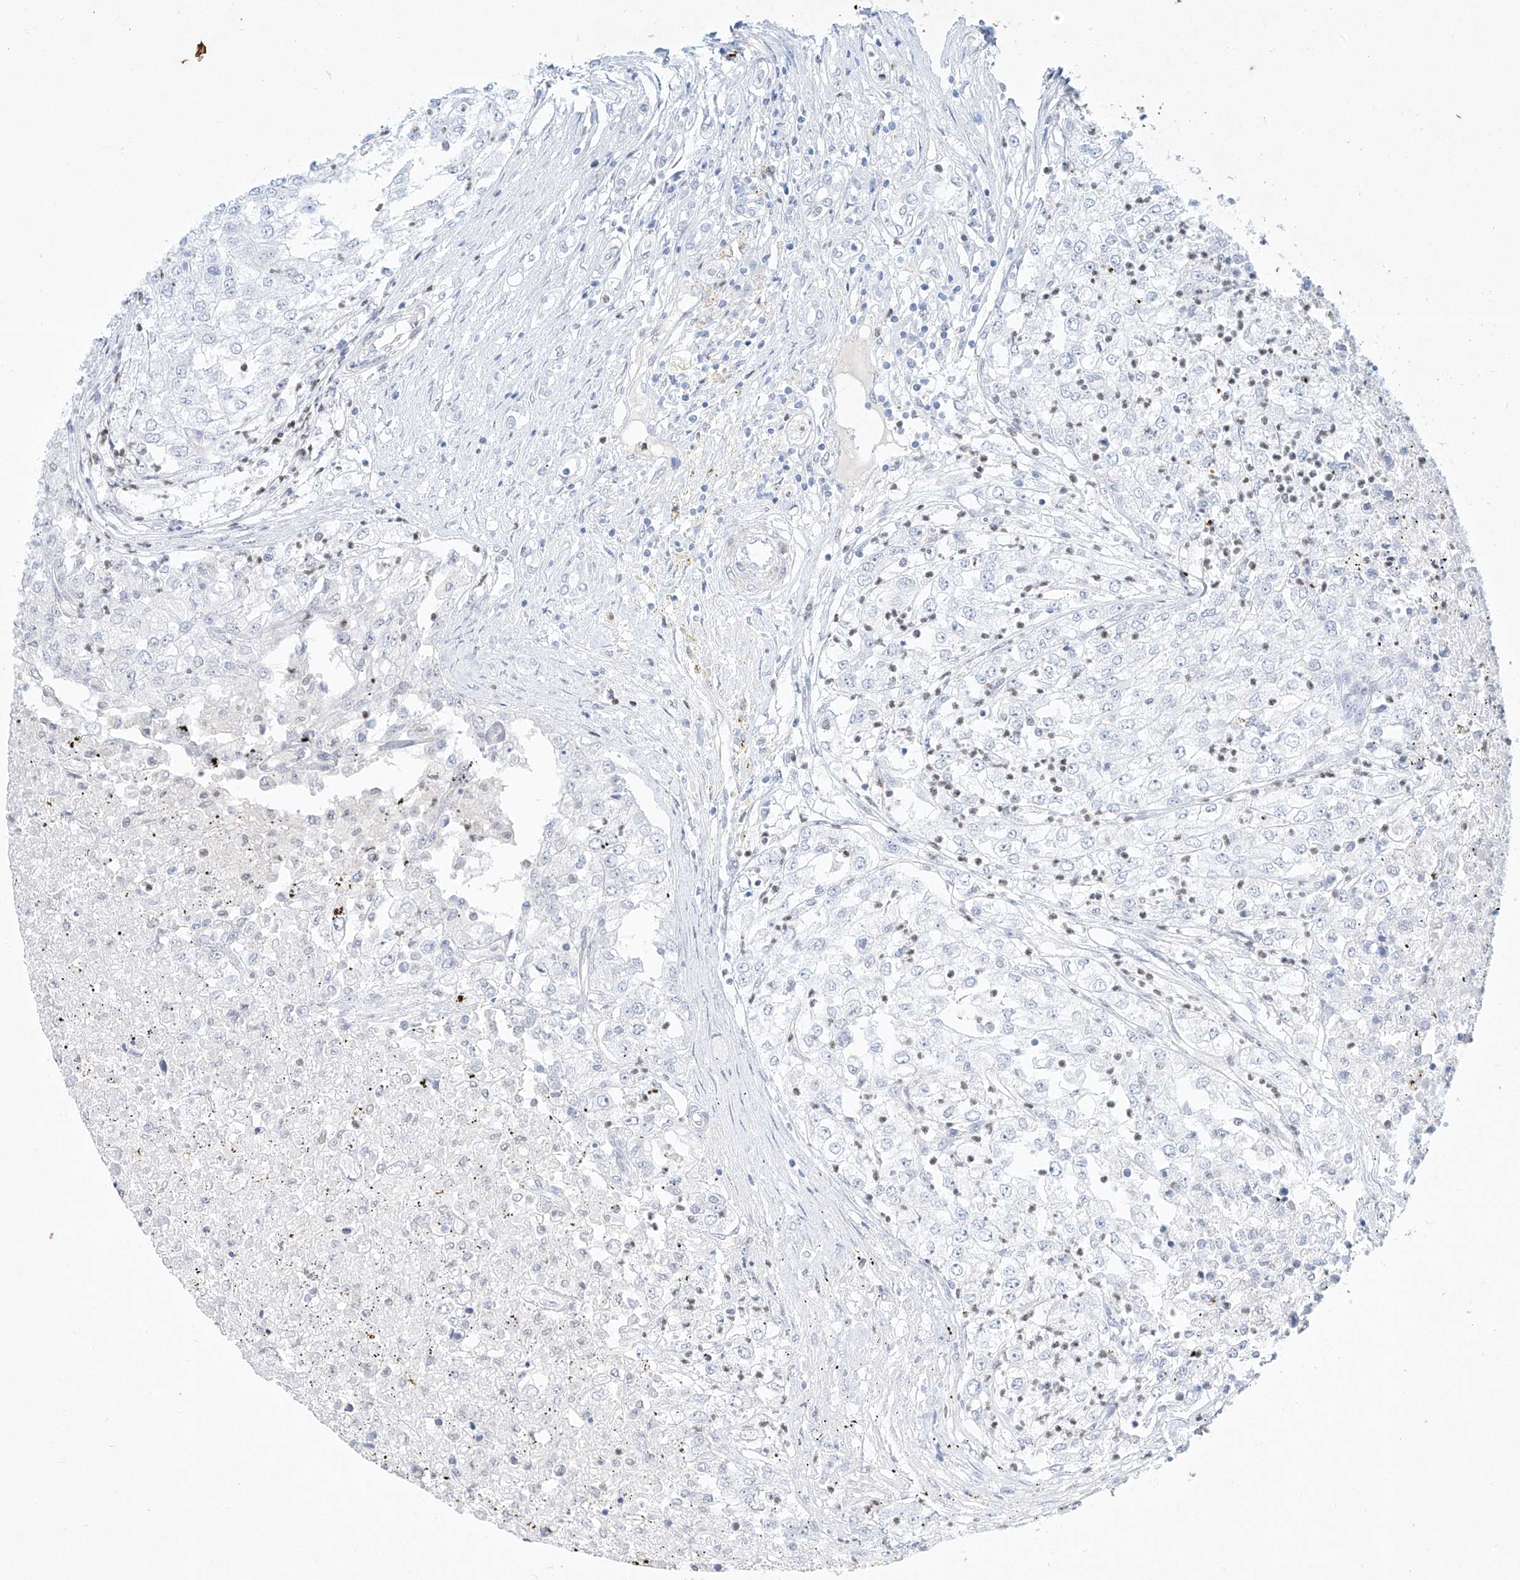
{"staining": {"intensity": "negative", "quantity": "none", "location": "none"}, "tissue": "renal cancer", "cell_type": "Tumor cells", "image_type": "cancer", "snomed": [{"axis": "morphology", "description": "Adenocarcinoma, NOS"}, {"axis": "topography", "description": "Kidney"}], "caption": "Protein analysis of adenocarcinoma (renal) shows no significant positivity in tumor cells.", "gene": "REEP2", "patient": {"sex": "female", "age": 54}}